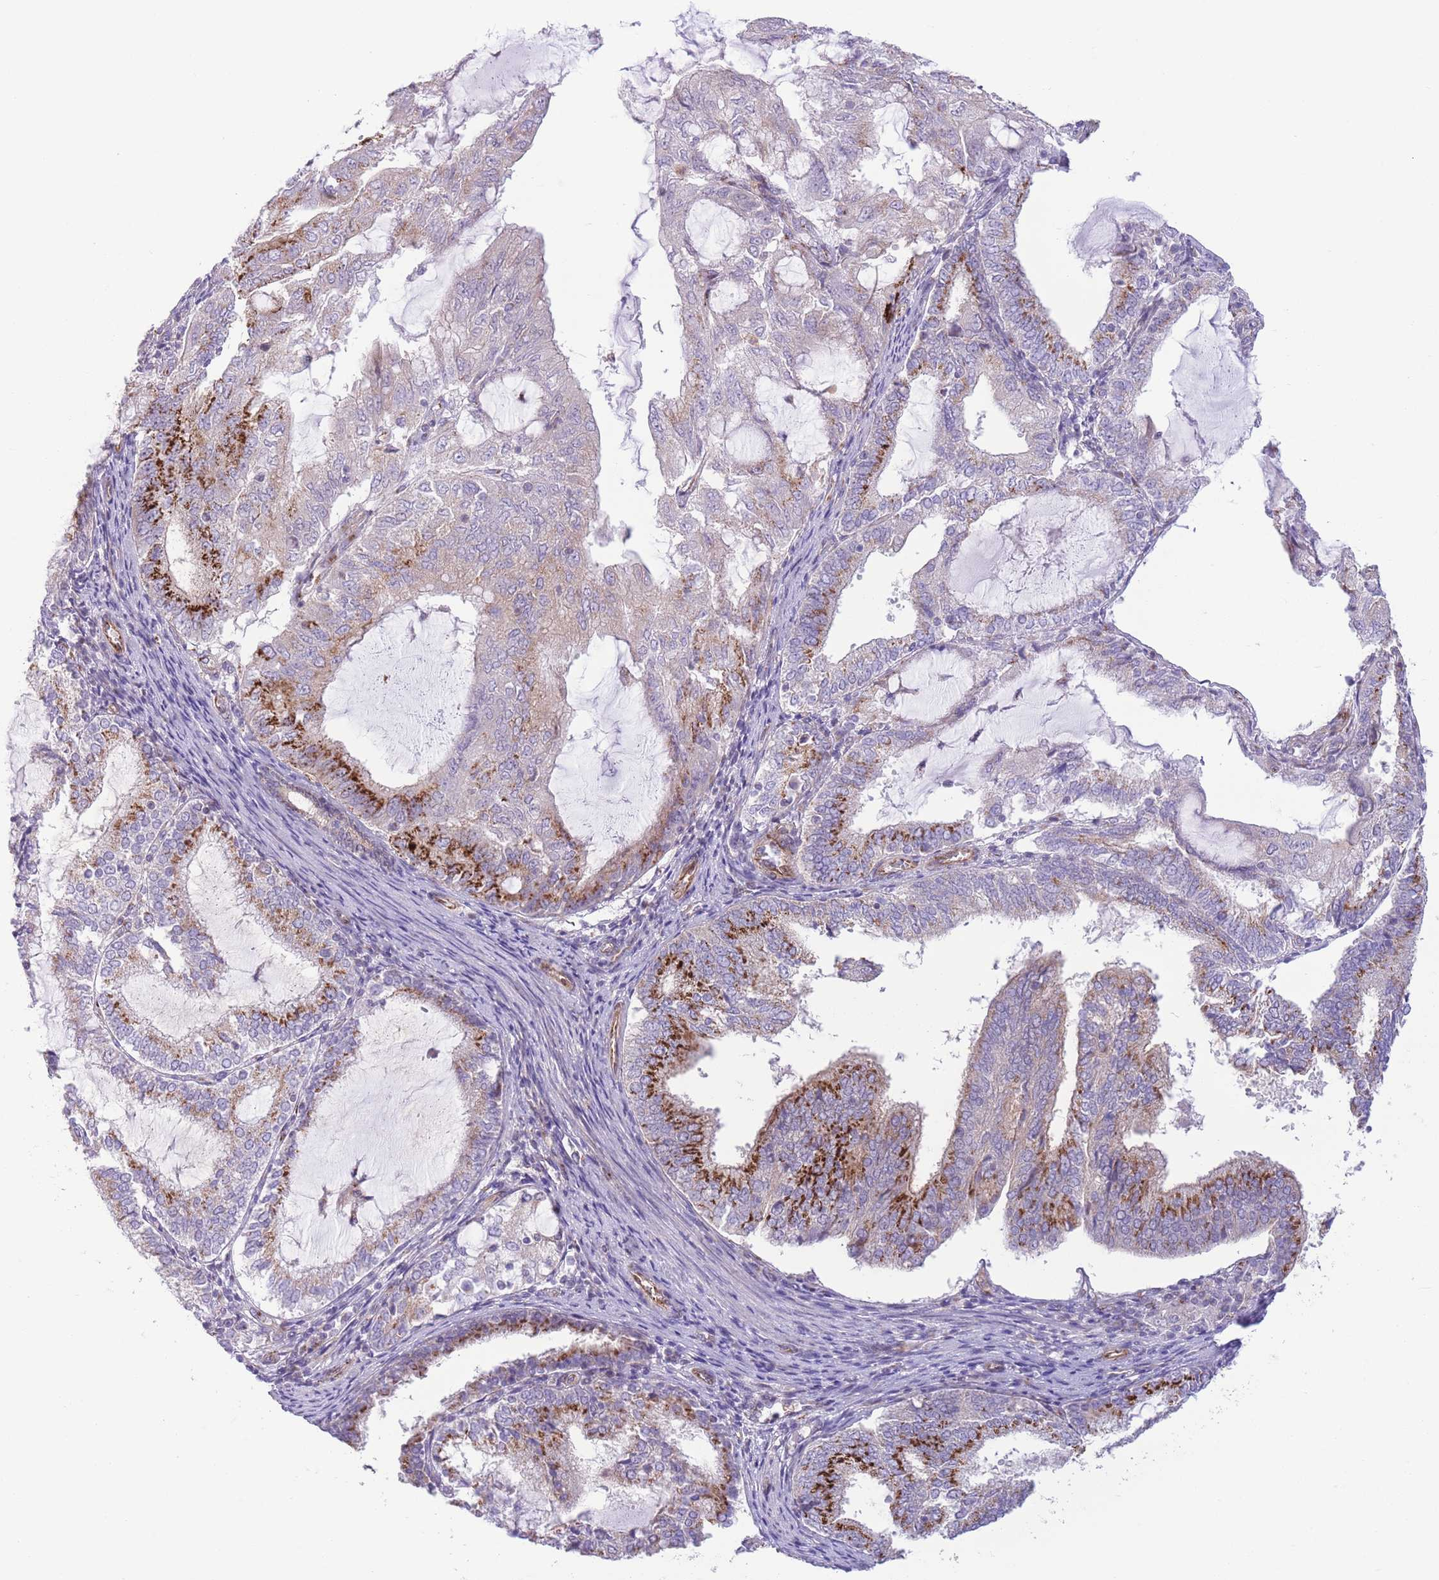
{"staining": {"intensity": "strong", "quantity": "25%-75%", "location": "cytoplasmic/membranous"}, "tissue": "endometrial cancer", "cell_type": "Tumor cells", "image_type": "cancer", "snomed": [{"axis": "morphology", "description": "Adenocarcinoma, NOS"}, {"axis": "topography", "description": "Endometrium"}], "caption": "The immunohistochemical stain highlights strong cytoplasmic/membranous staining in tumor cells of endometrial adenocarcinoma tissue.", "gene": "C20orf96", "patient": {"sex": "female", "age": 81}}